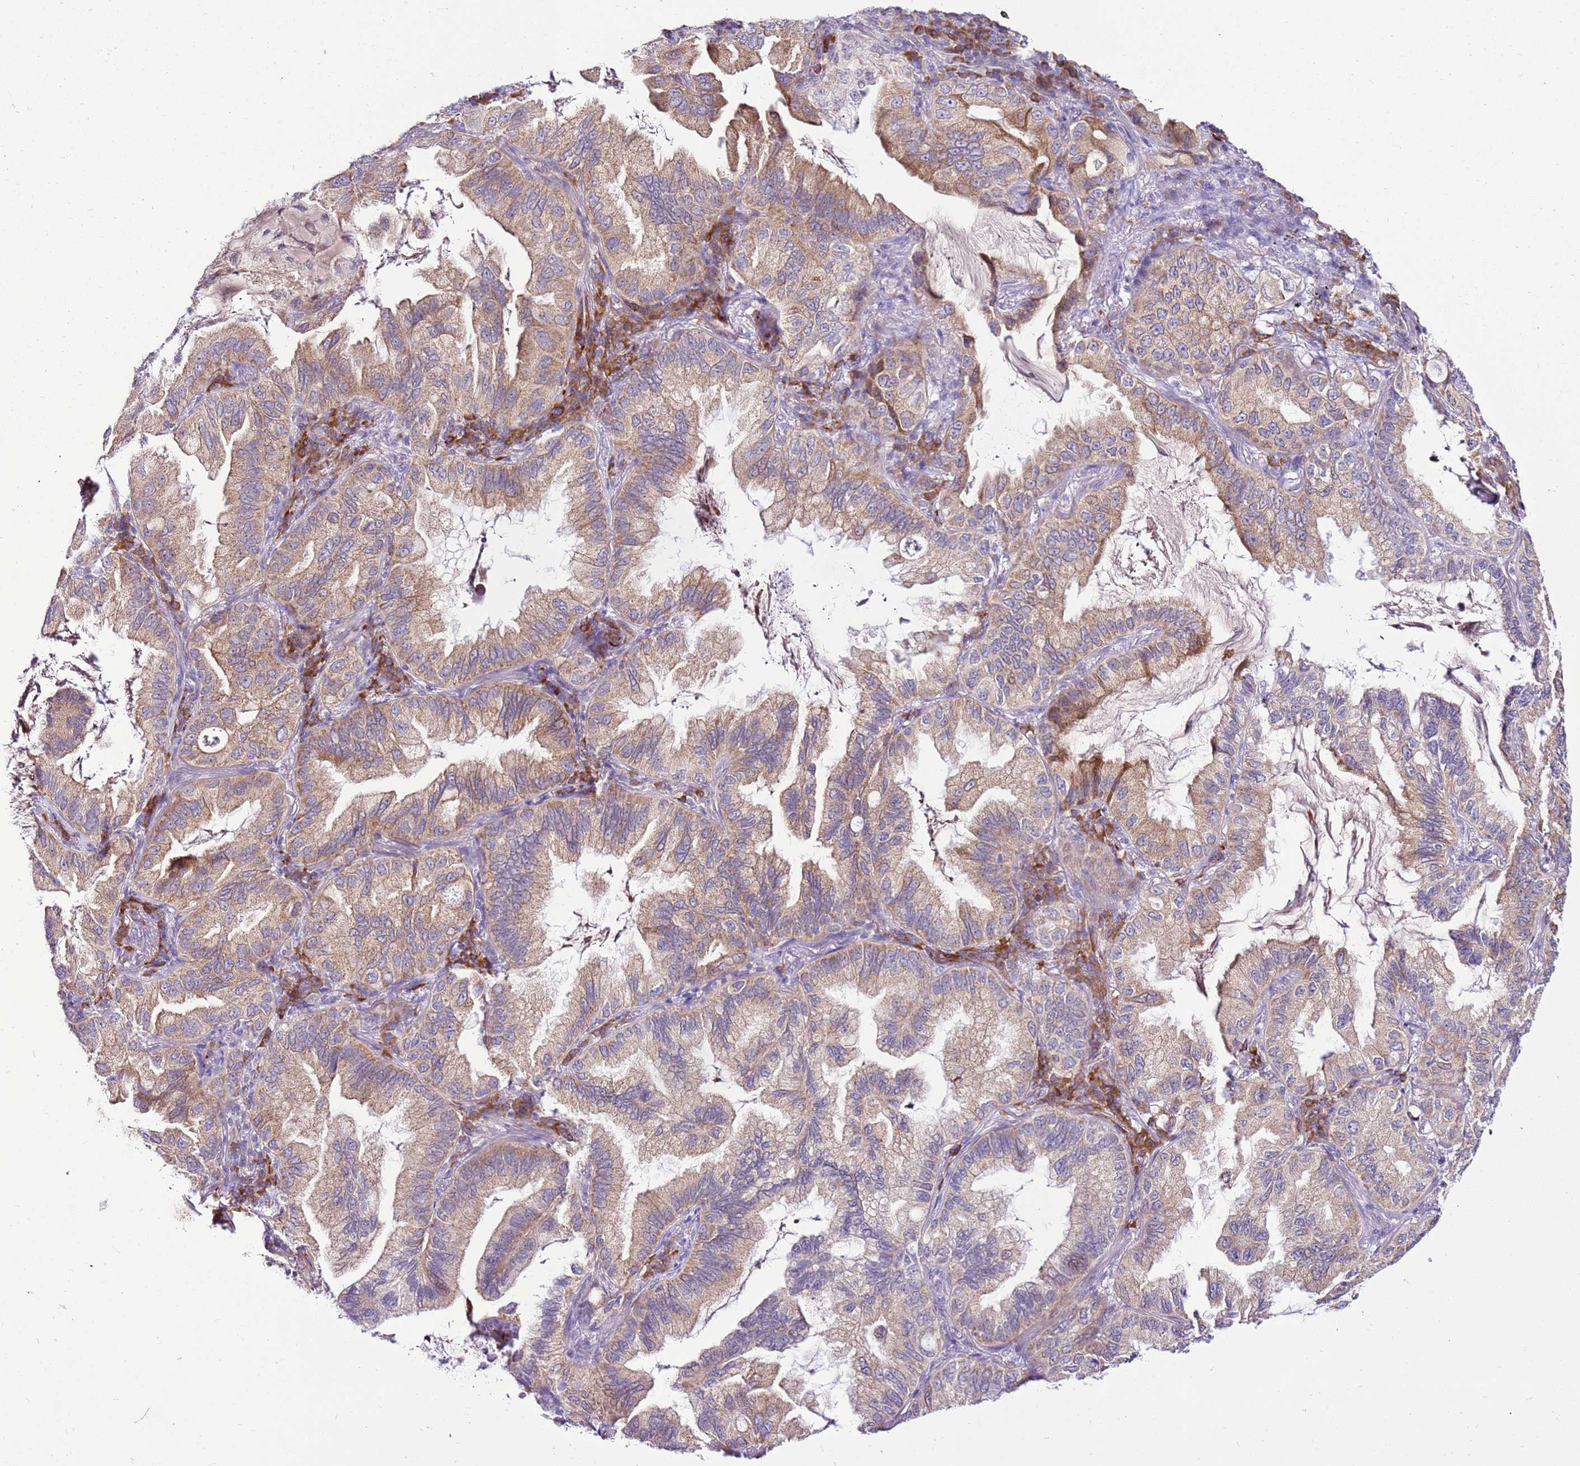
{"staining": {"intensity": "moderate", "quantity": "25%-75%", "location": "cytoplasmic/membranous"}, "tissue": "lung cancer", "cell_type": "Tumor cells", "image_type": "cancer", "snomed": [{"axis": "morphology", "description": "Adenocarcinoma, NOS"}, {"axis": "topography", "description": "Lung"}], "caption": "IHC of human lung adenocarcinoma shows medium levels of moderate cytoplasmic/membranous expression in about 25%-75% of tumor cells.", "gene": "MRPL36", "patient": {"sex": "female", "age": 69}}